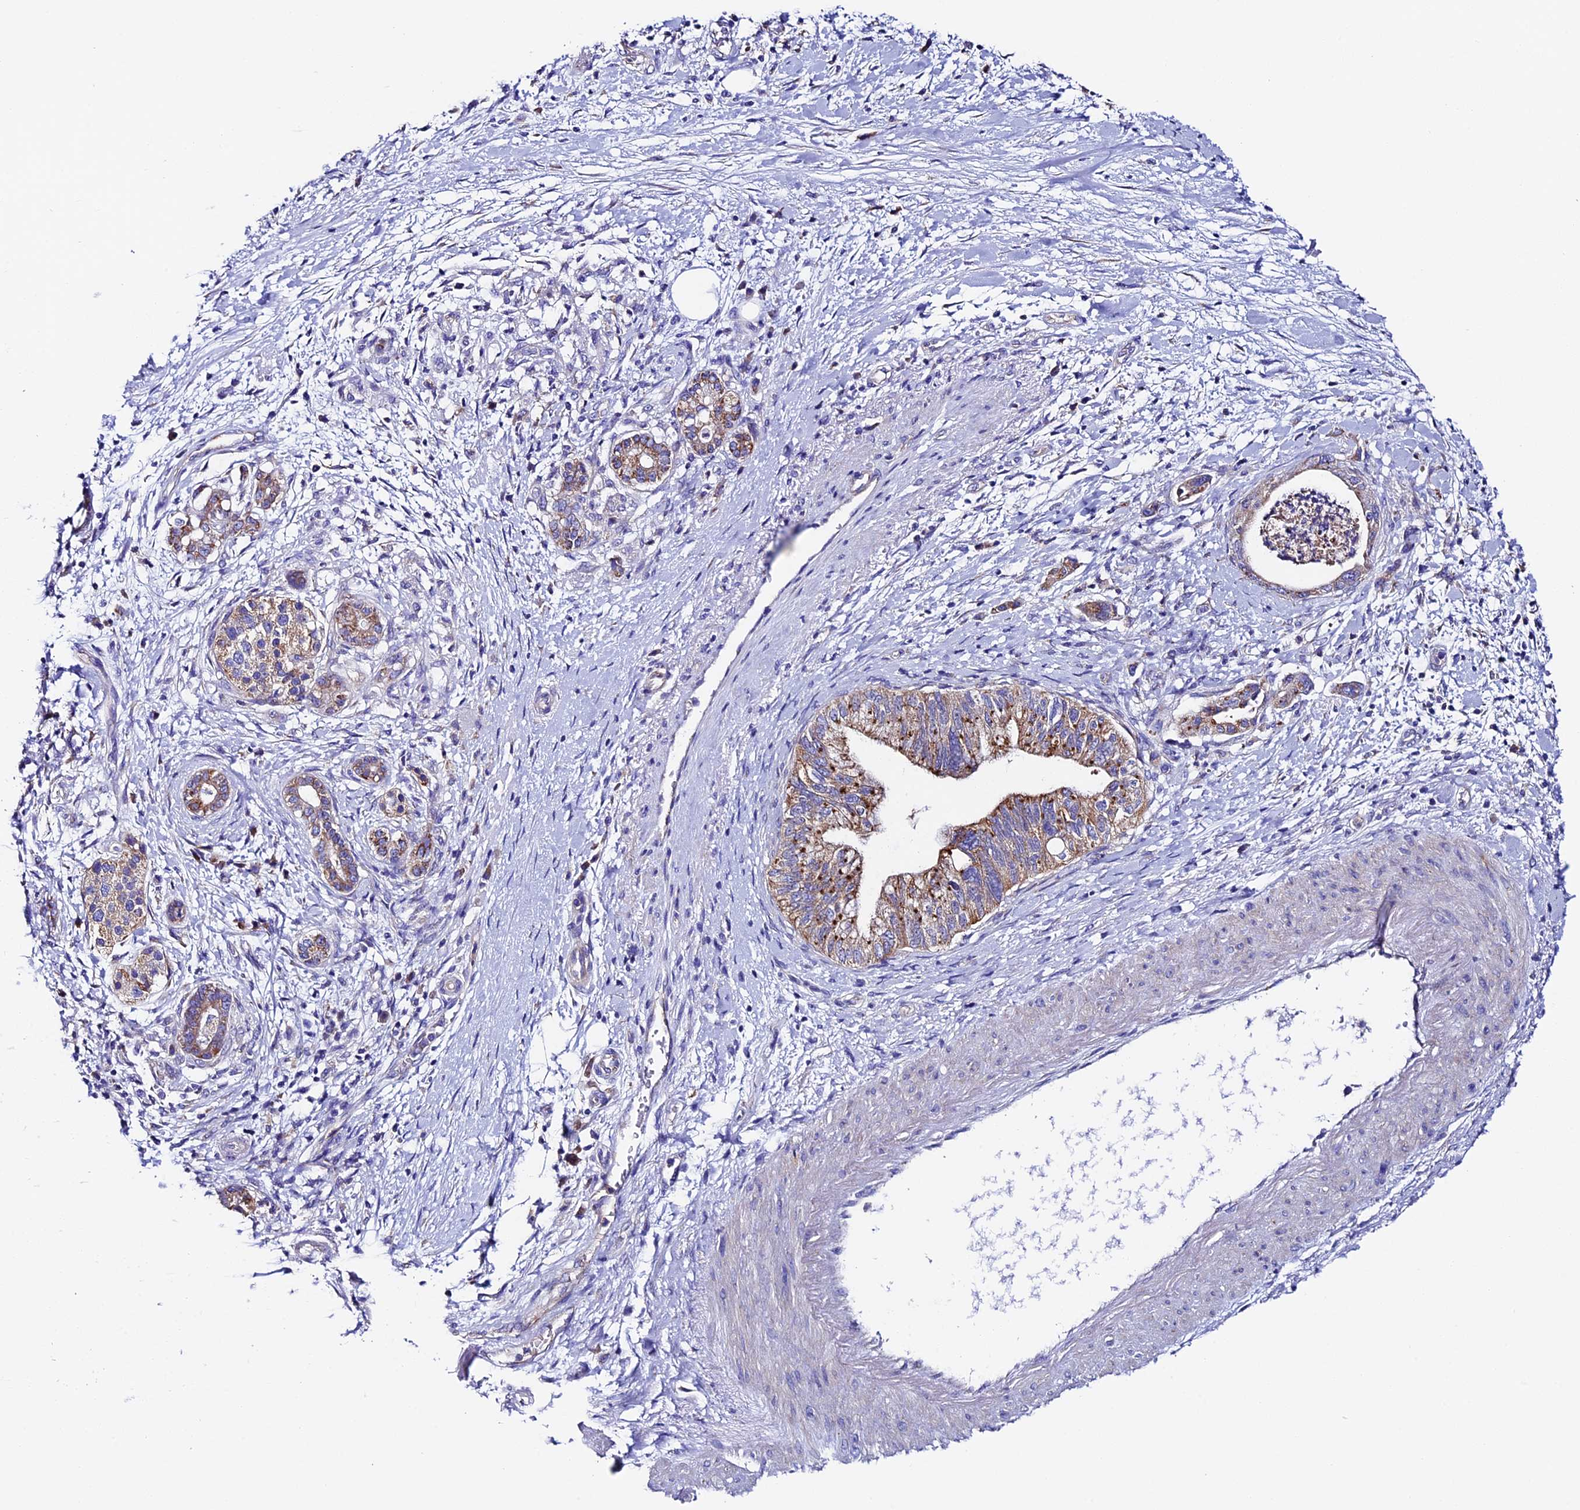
{"staining": {"intensity": "moderate", "quantity": ">75%", "location": "cytoplasmic/membranous"}, "tissue": "pancreatic cancer", "cell_type": "Tumor cells", "image_type": "cancer", "snomed": [{"axis": "morphology", "description": "Adenocarcinoma, NOS"}, {"axis": "topography", "description": "Pancreas"}], "caption": "Pancreatic cancer (adenocarcinoma) stained with DAB (3,3'-diaminobenzidine) IHC exhibits medium levels of moderate cytoplasmic/membranous positivity in about >75% of tumor cells.", "gene": "COMTD1", "patient": {"sex": "female", "age": 73}}